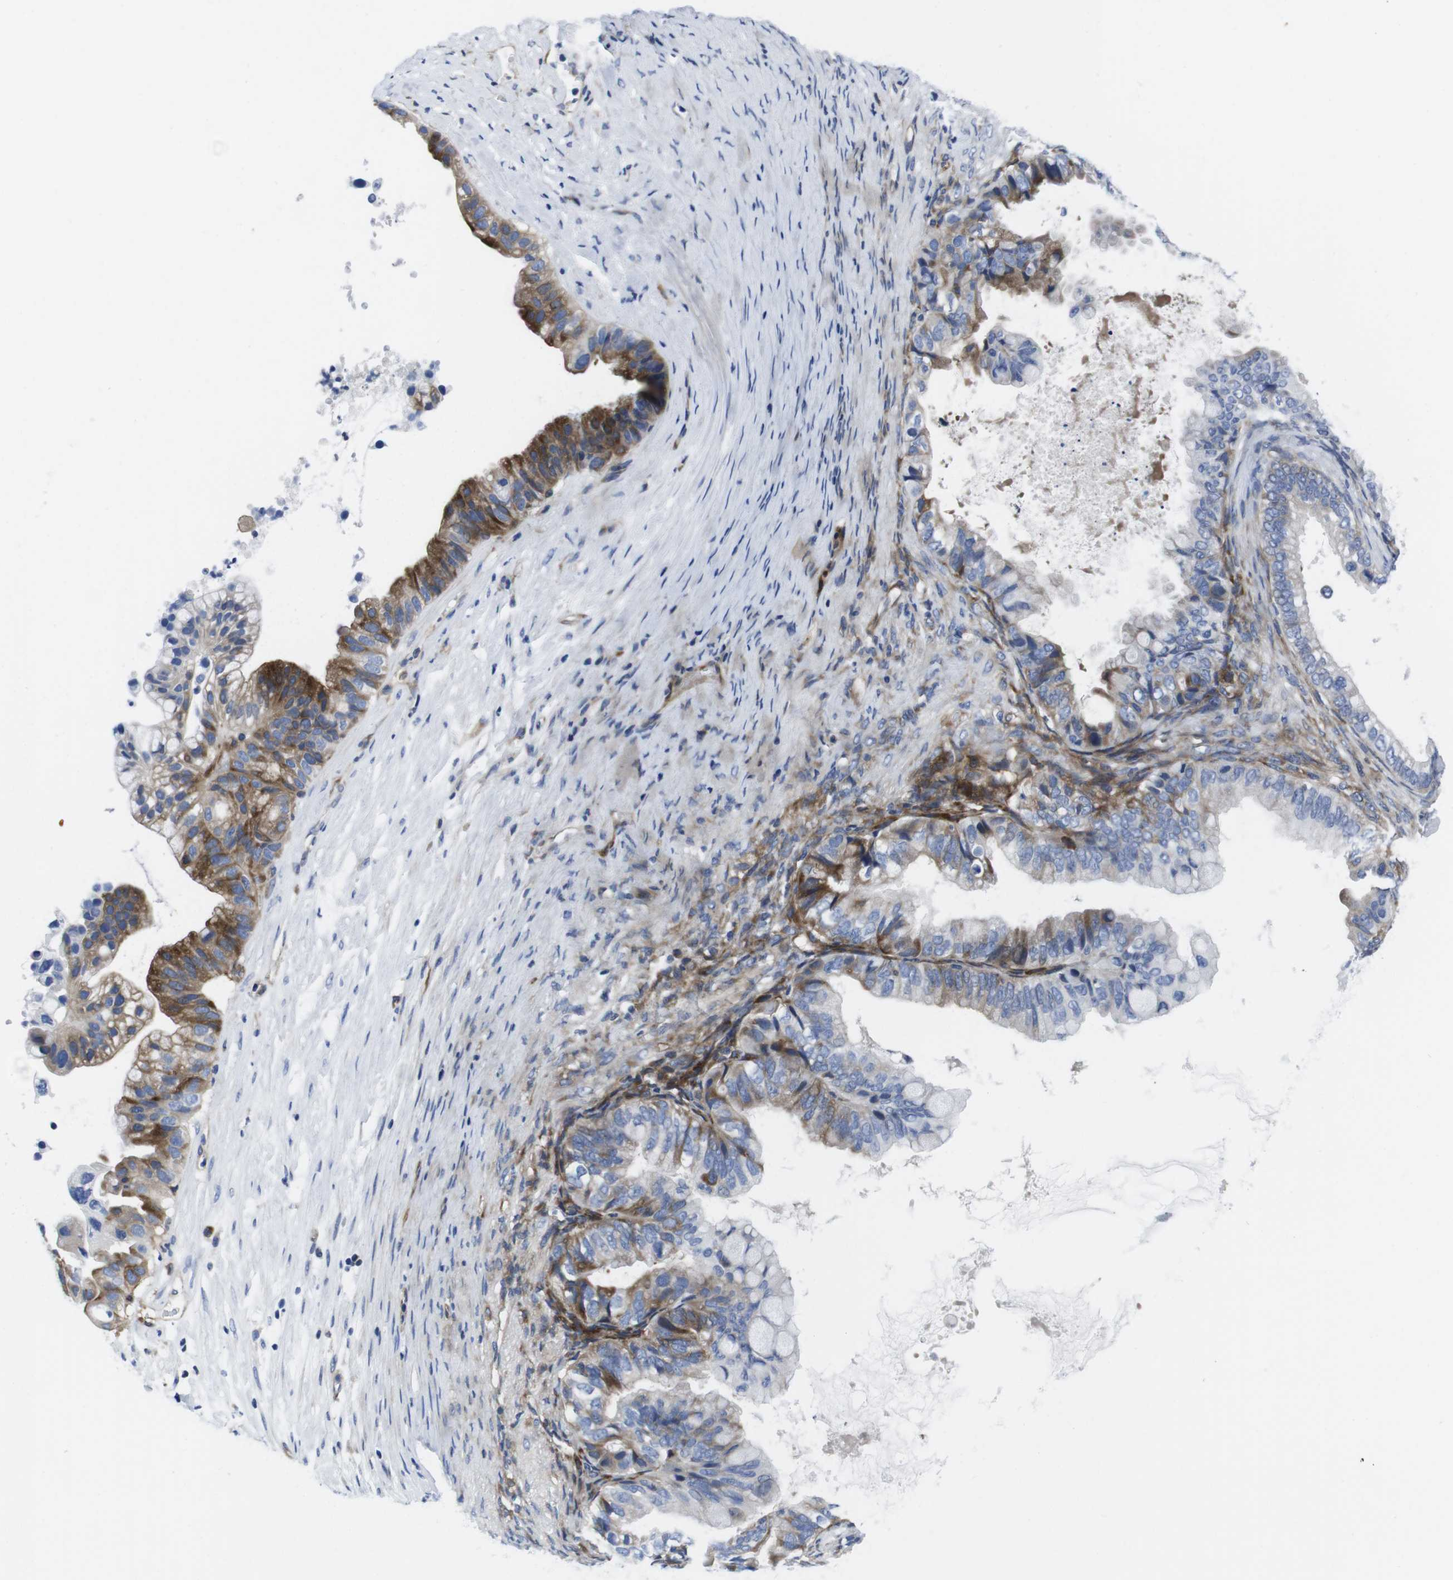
{"staining": {"intensity": "moderate", "quantity": "25%-75%", "location": "cytoplasmic/membranous"}, "tissue": "ovarian cancer", "cell_type": "Tumor cells", "image_type": "cancer", "snomed": [{"axis": "morphology", "description": "Cystadenocarcinoma, mucinous, NOS"}, {"axis": "topography", "description": "Ovary"}], "caption": "High-magnification brightfield microscopy of mucinous cystadenocarcinoma (ovarian) stained with DAB (3,3'-diaminobenzidine) (brown) and counterstained with hematoxylin (blue). tumor cells exhibit moderate cytoplasmic/membranous staining is appreciated in approximately25%-75% of cells. Ihc stains the protein of interest in brown and the nuclei are stained blue.", "gene": "EIF4A1", "patient": {"sex": "female", "age": 80}}